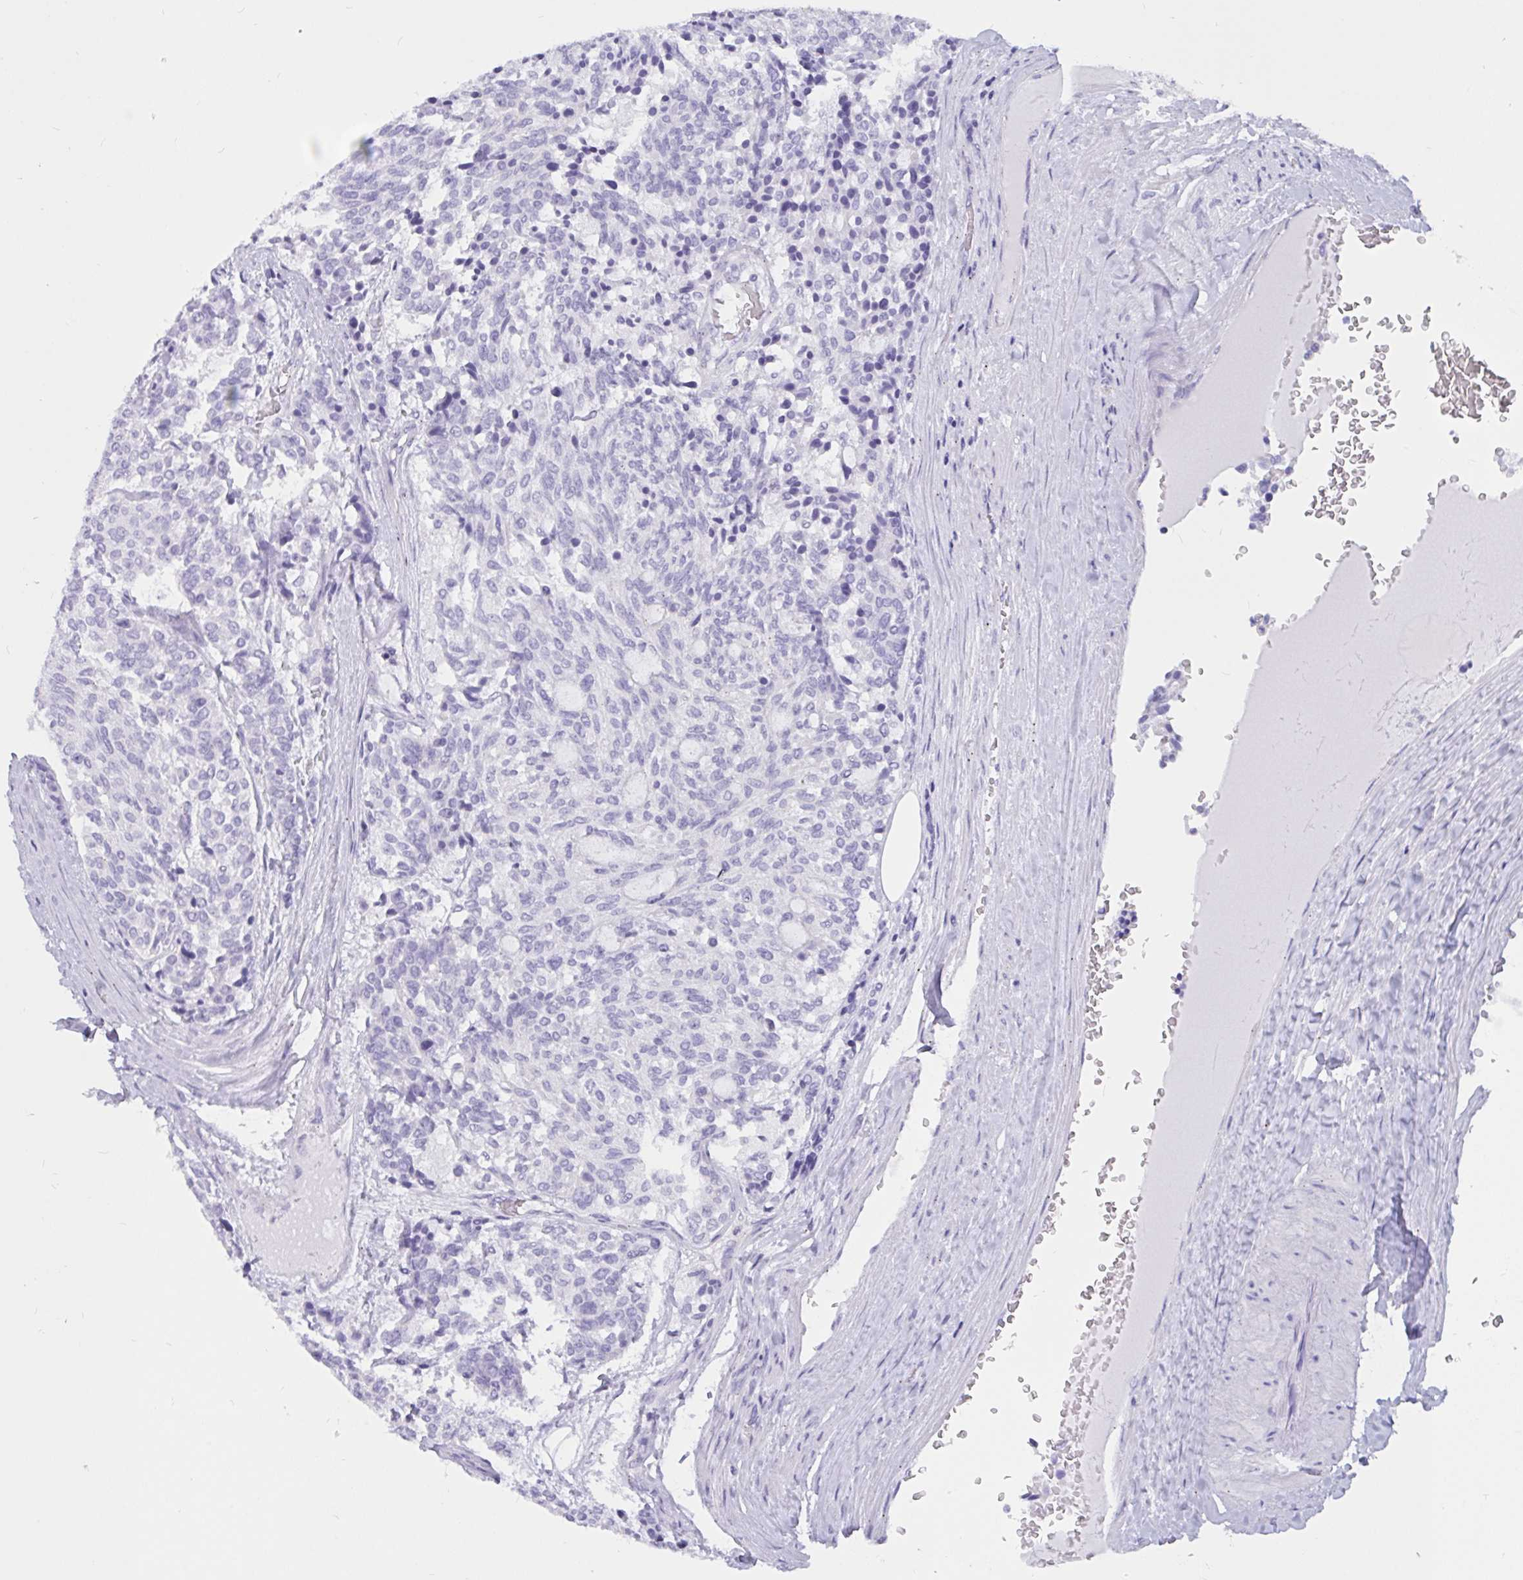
{"staining": {"intensity": "negative", "quantity": "none", "location": "none"}, "tissue": "carcinoid", "cell_type": "Tumor cells", "image_type": "cancer", "snomed": [{"axis": "morphology", "description": "Carcinoid, malignant, NOS"}, {"axis": "topography", "description": "Pancreas"}], "caption": "Micrograph shows no protein expression in tumor cells of carcinoid (malignant) tissue. The staining was performed using DAB to visualize the protein expression in brown, while the nuclei were stained in blue with hematoxylin (Magnification: 20x).", "gene": "RNASE3", "patient": {"sex": "female", "age": 54}}